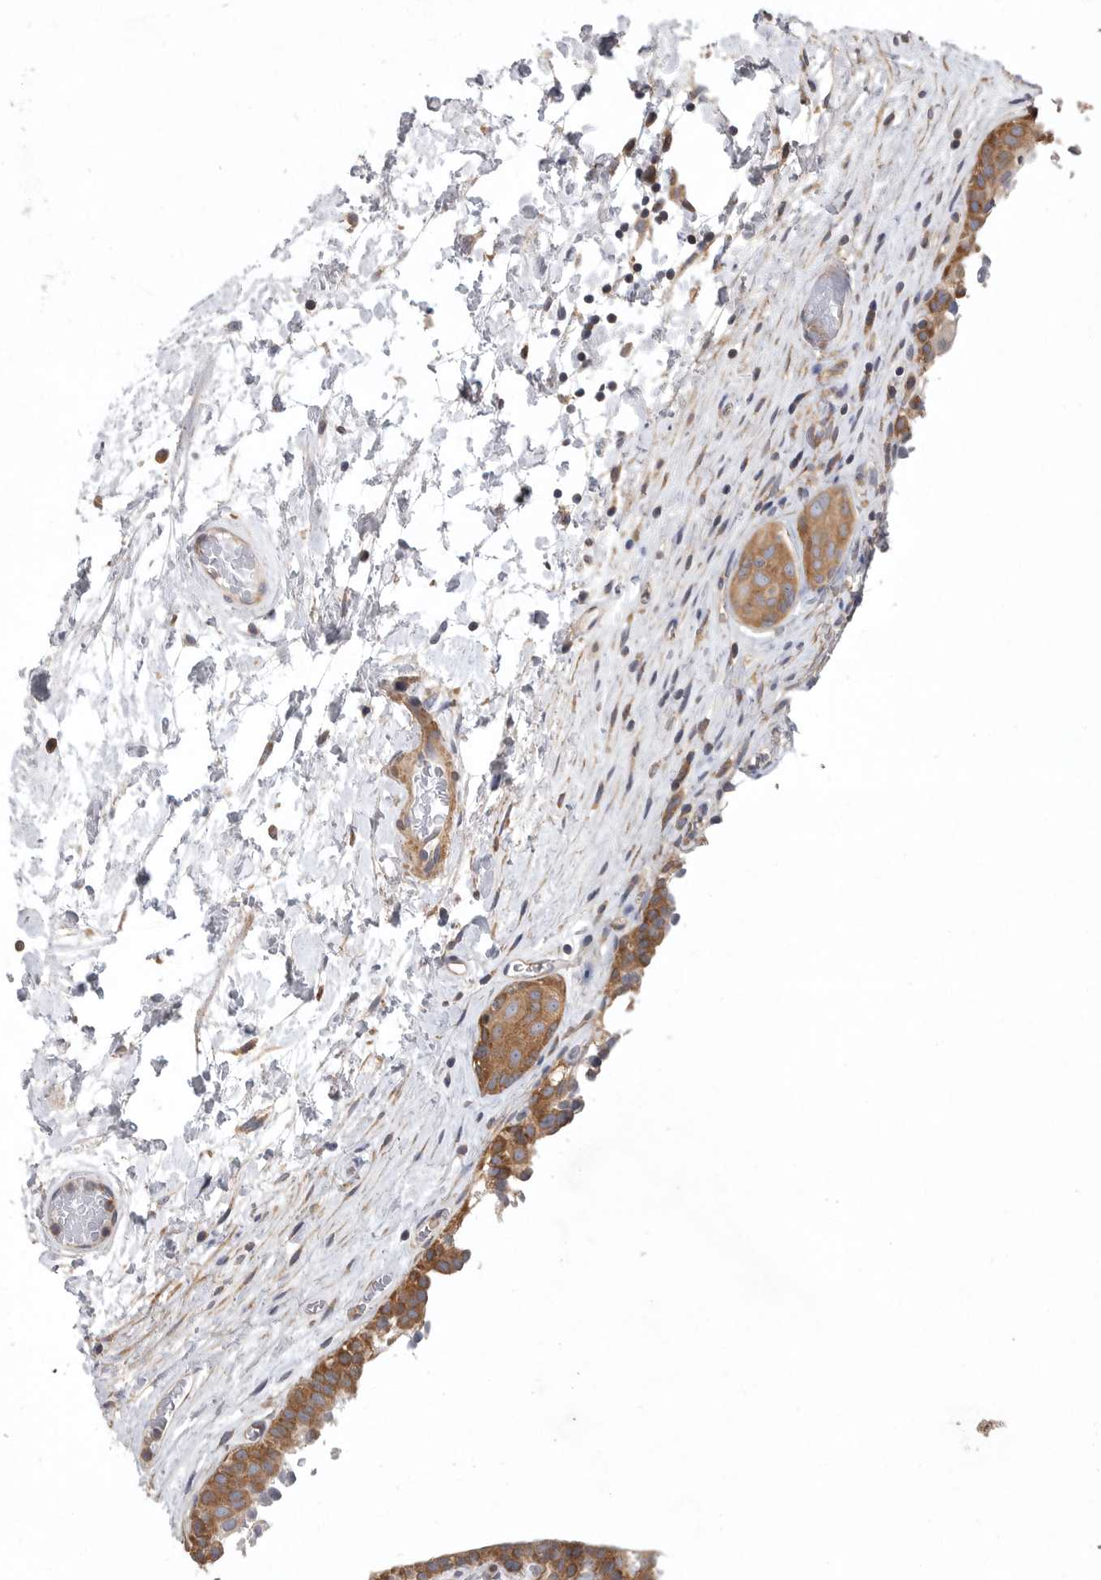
{"staining": {"intensity": "moderate", "quantity": ">75%", "location": "cytoplasmic/membranous"}, "tissue": "urinary bladder", "cell_type": "Urothelial cells", "image_type": "normal", "snomed": [{"axis": "morphology", "description": "Normal tissue, NOS"}, {"axis": "topography", "description": "Urinary bladder"}], "caption": "Brown immunohistochemical staining in benign urinary bladder shows moderate cytoplasmic/membranous positivity in approximately >75% of urothelial cells. (brown staining indicates protein expression, while blue staining denotes nuclei).", "gene": "OXR1", "patient": {"sex": "male", "age": 74}}